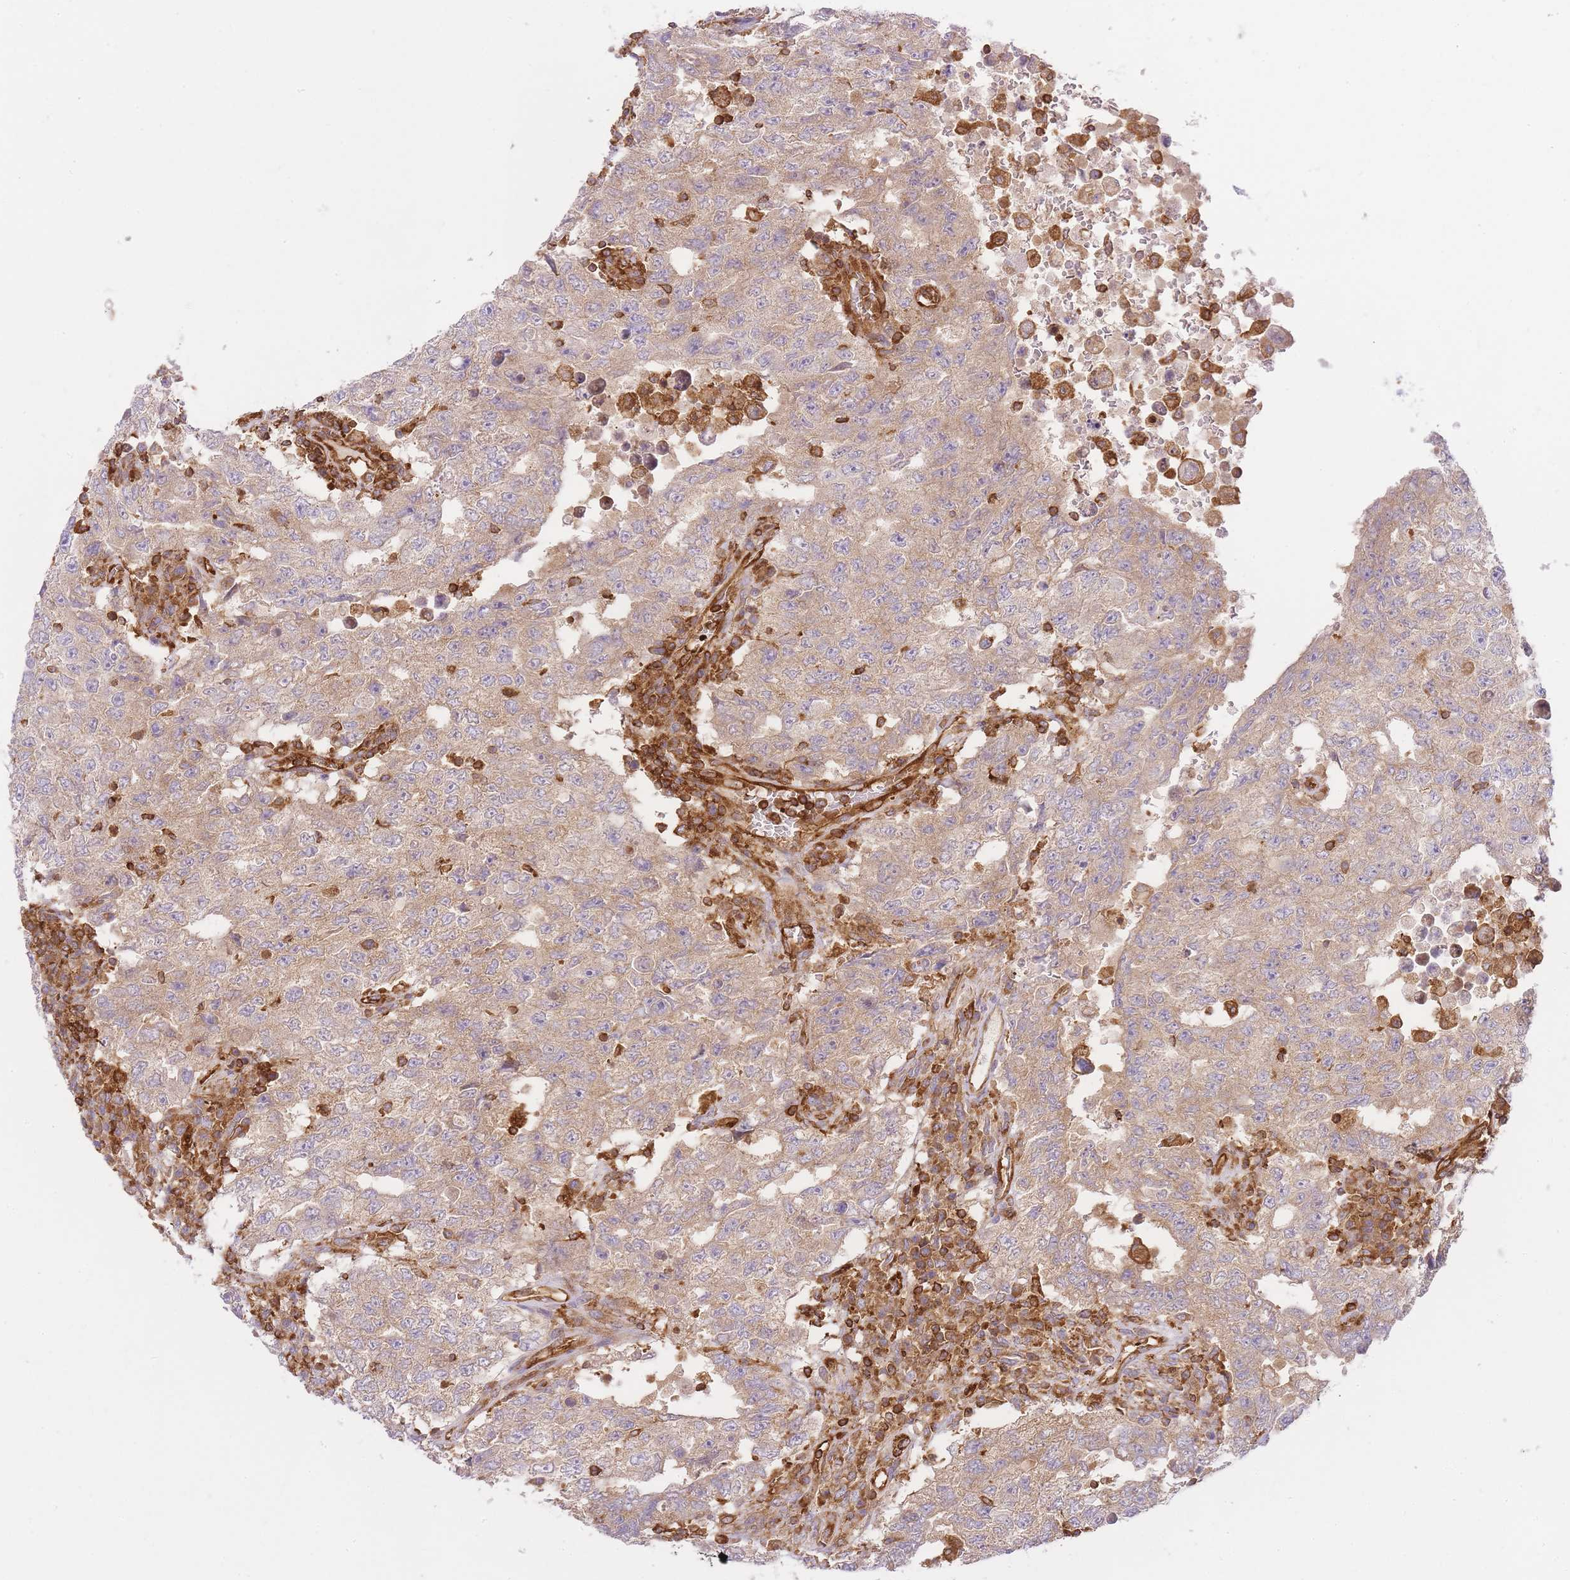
{"staining": {"intensity": "moderate", "quantity": ">75%", "location": "cytoplasmic/membranous"}, "tissue": "testis cancer", "cell_type": "Tumor cells", "image_type": "cancer", "snomed": [{"axis": "morphology", "description": "Carcinoma, Embryonal, NOS"}, {"axis": "topography", "description": "Testis"}], "caption": "A high-resolution histopathology image shows immunohistochemistry (IHC) staining of testis embryonal carcinoma, which reveals moderate cytoplasmic/membranous positivity in approximately >75% of tumor cells. The staining was performed using DAB, with brown indicating positive protein expression. Nuclei are stained blue with hematoxylin.", "gene": "MSN", "patient": {"sex": "male", "age": 26}}